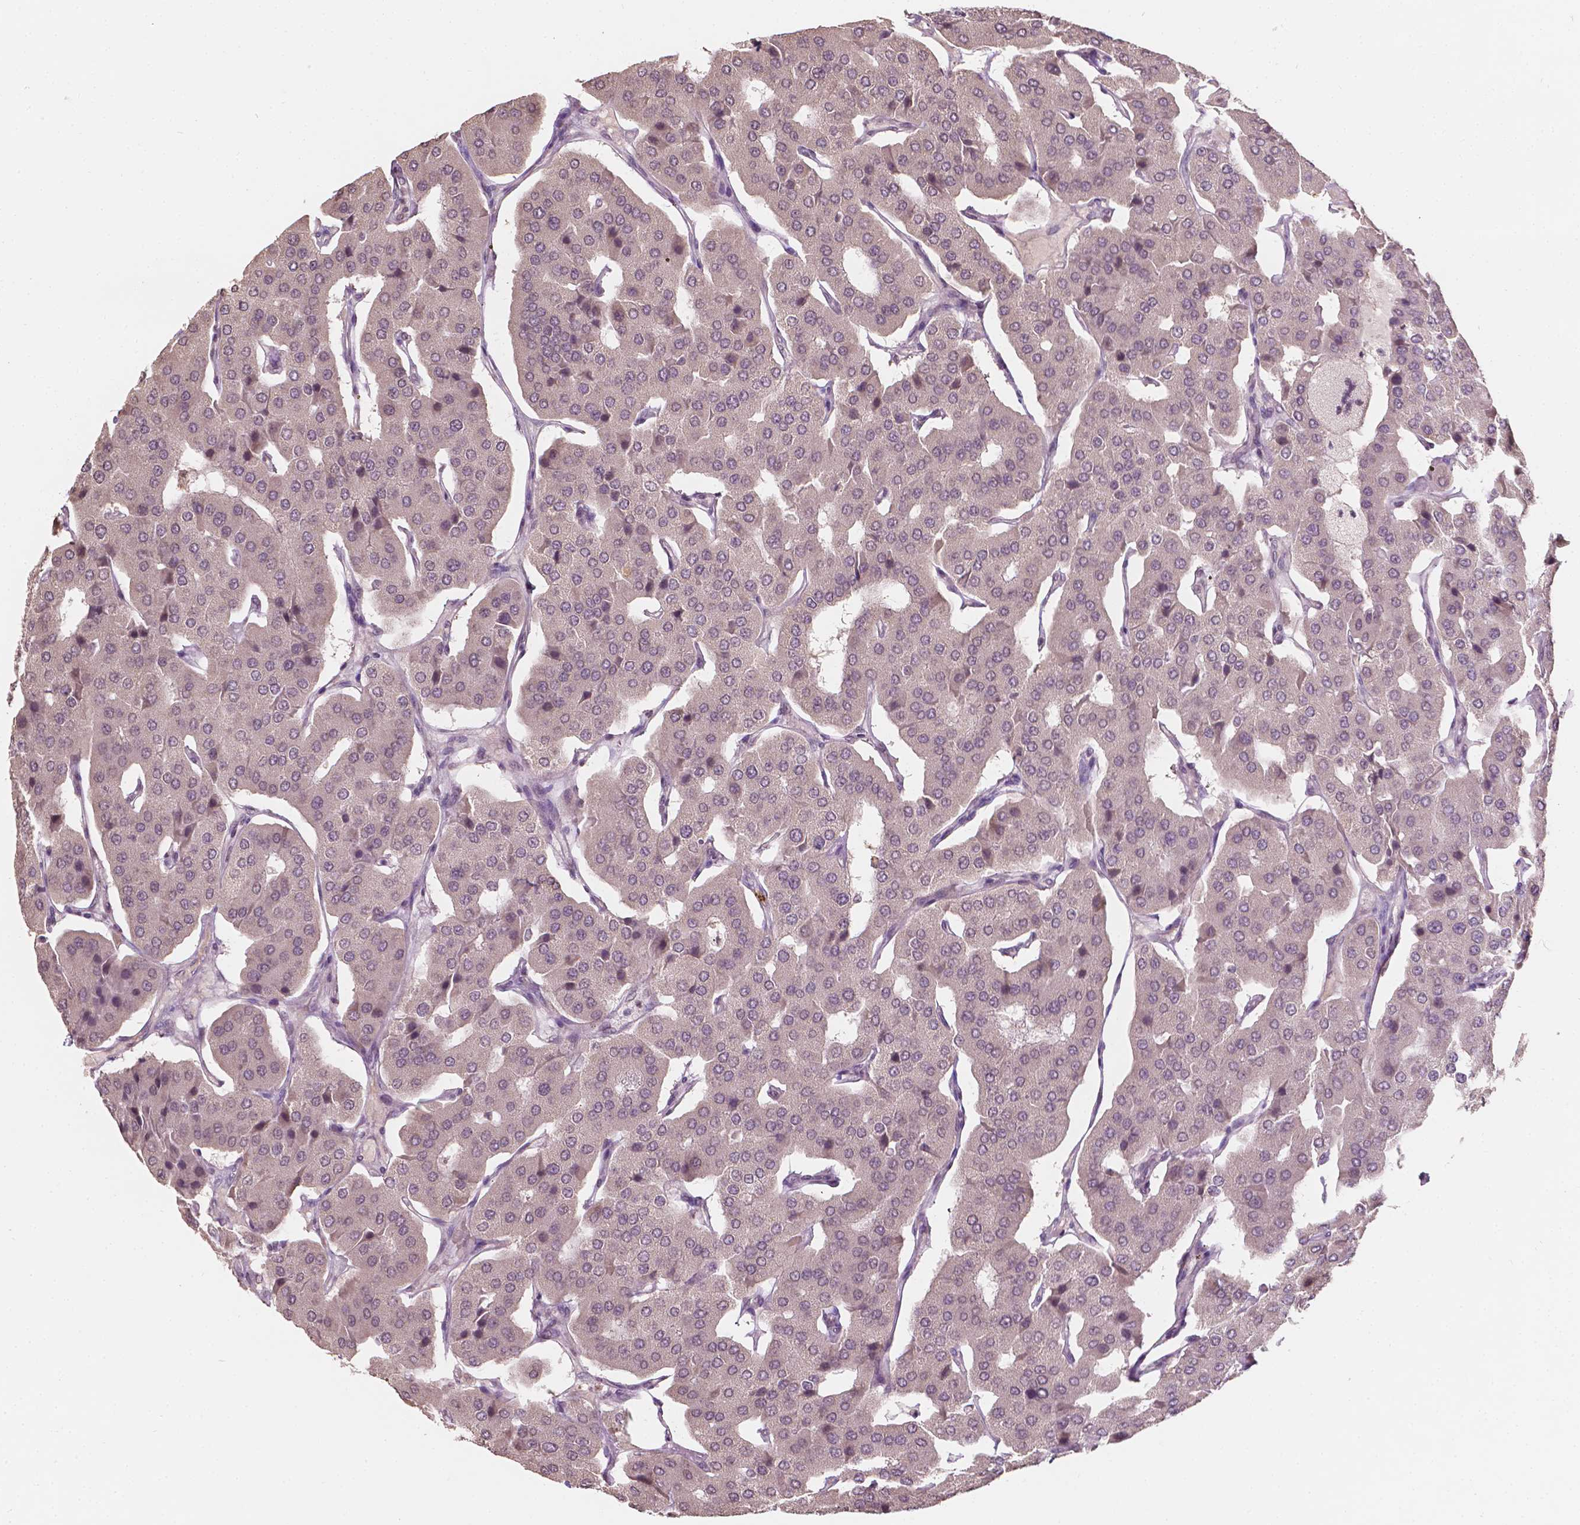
{"staining": {"intensity": "negative", "quantity": "none", "location": "none"}, "tissue": "parathyroid gland", "cell_type": "Glandular cells", "image_type": "normal", "snomed": [{"axis": "morphology", "description": "Normal tissue, NOS"}, {"axis": "morphology", "description": "Adenoma, NOS"}, {"axis": "topography", "description": "Parathyroid gland"}], "caption": "IHC histopathology image of benign parathyroid gland: parathyroid gland stained with DAB reveals no significant protein staining in glandular cells.", "gene": "NOS1AP", "patient": {"sex": "female", "age": 86}}